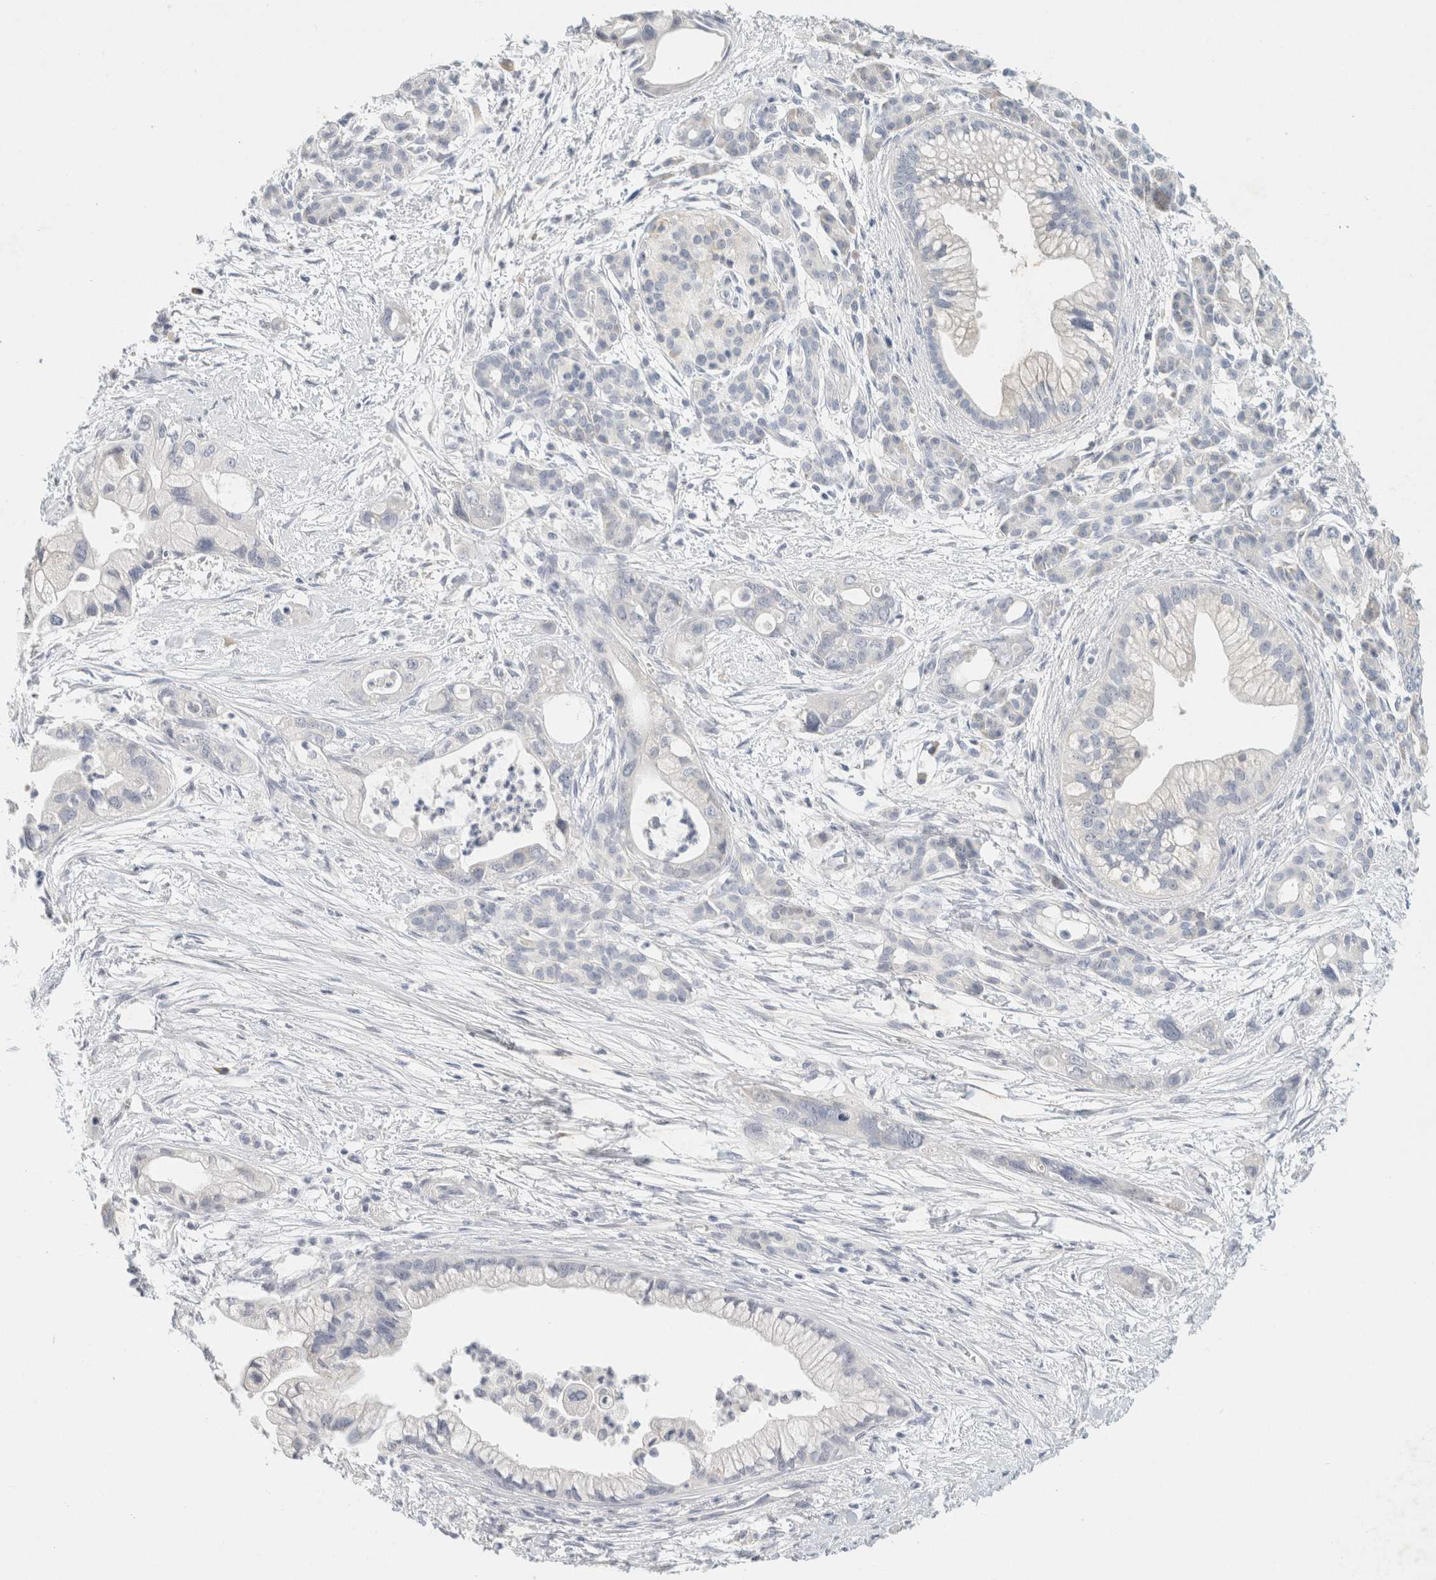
{"staining": {"intensity": "negative", "quantity": "none", "location": "none"}, "tissue": "pancreatic cancer", "cell_type": "Tumor cells", "image_type": "cancer", "snomed": [{"axis": "morphology", "description": "Adenocarcinoma, NOS"}, {"axis": "topography", "description": "Pancreas"}], "caption": "A high-resolution histopathology image shows IHC staining of pancreatic adenocarcinoma, which reveals no significant positivity in tumor cells.", "gene": "NEFM", "patient": {"sex": "male", "age": 70}}